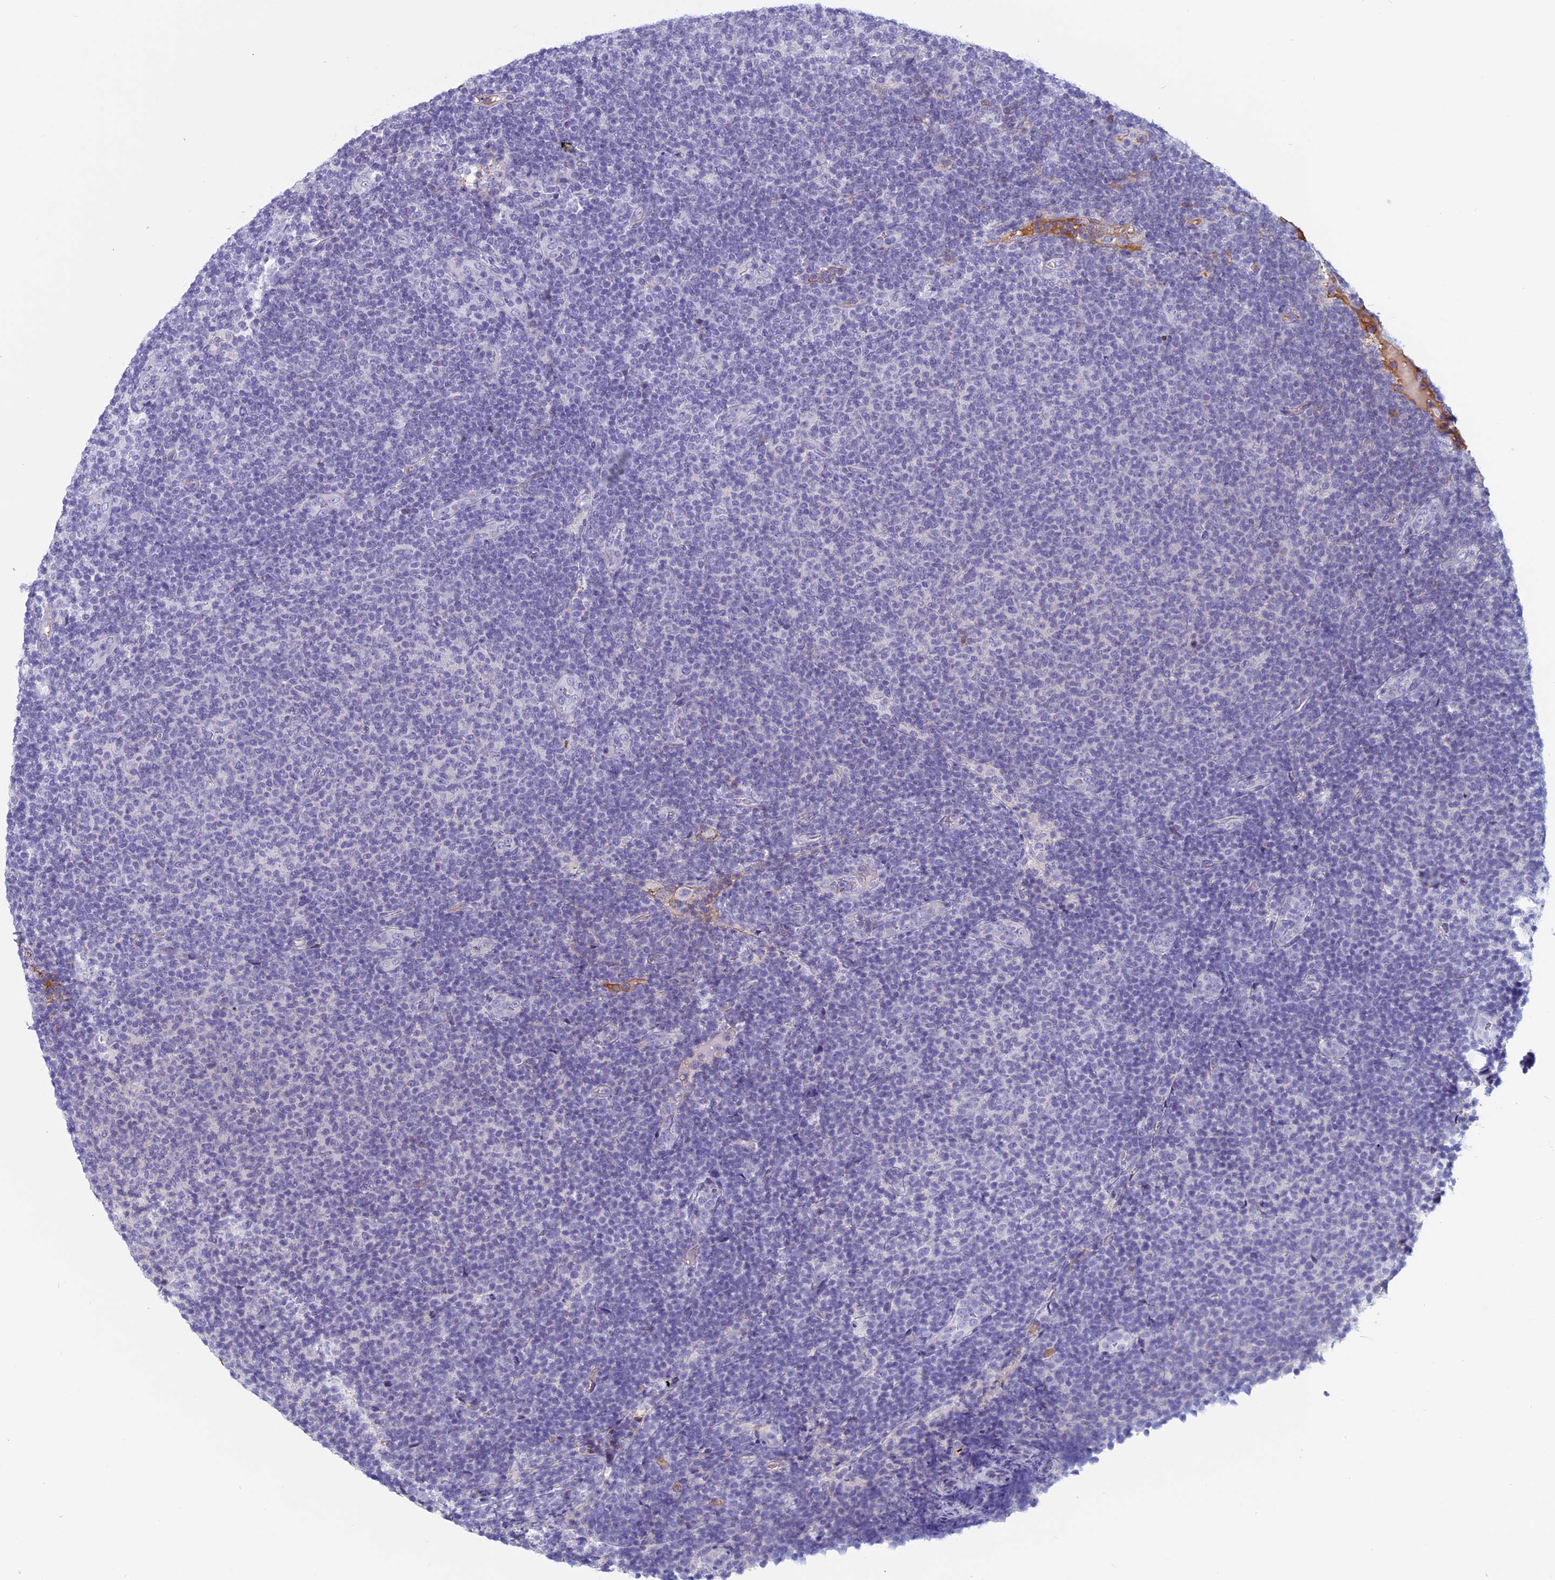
{"staining": {"intensity": "negative", "quantity": "none", "location": "none"}, "tissue": "lymphoma", "cell_type": "Tumor cells", "image_type": "cancer", "snomed": [{"axis": "morphology", "description": "Malignant lymphoma, non-Hodgkin's type, Low grade"}, {"axis": "topography", "description": "Lymph node"}], "caption": "The photomicrograph displays no staining of tumor cells in low-grade malignant lymphoma, non-Hodgkin's type.", "gene": "ANGPTL2", "patient": {"sex": "male", "age": 66}}